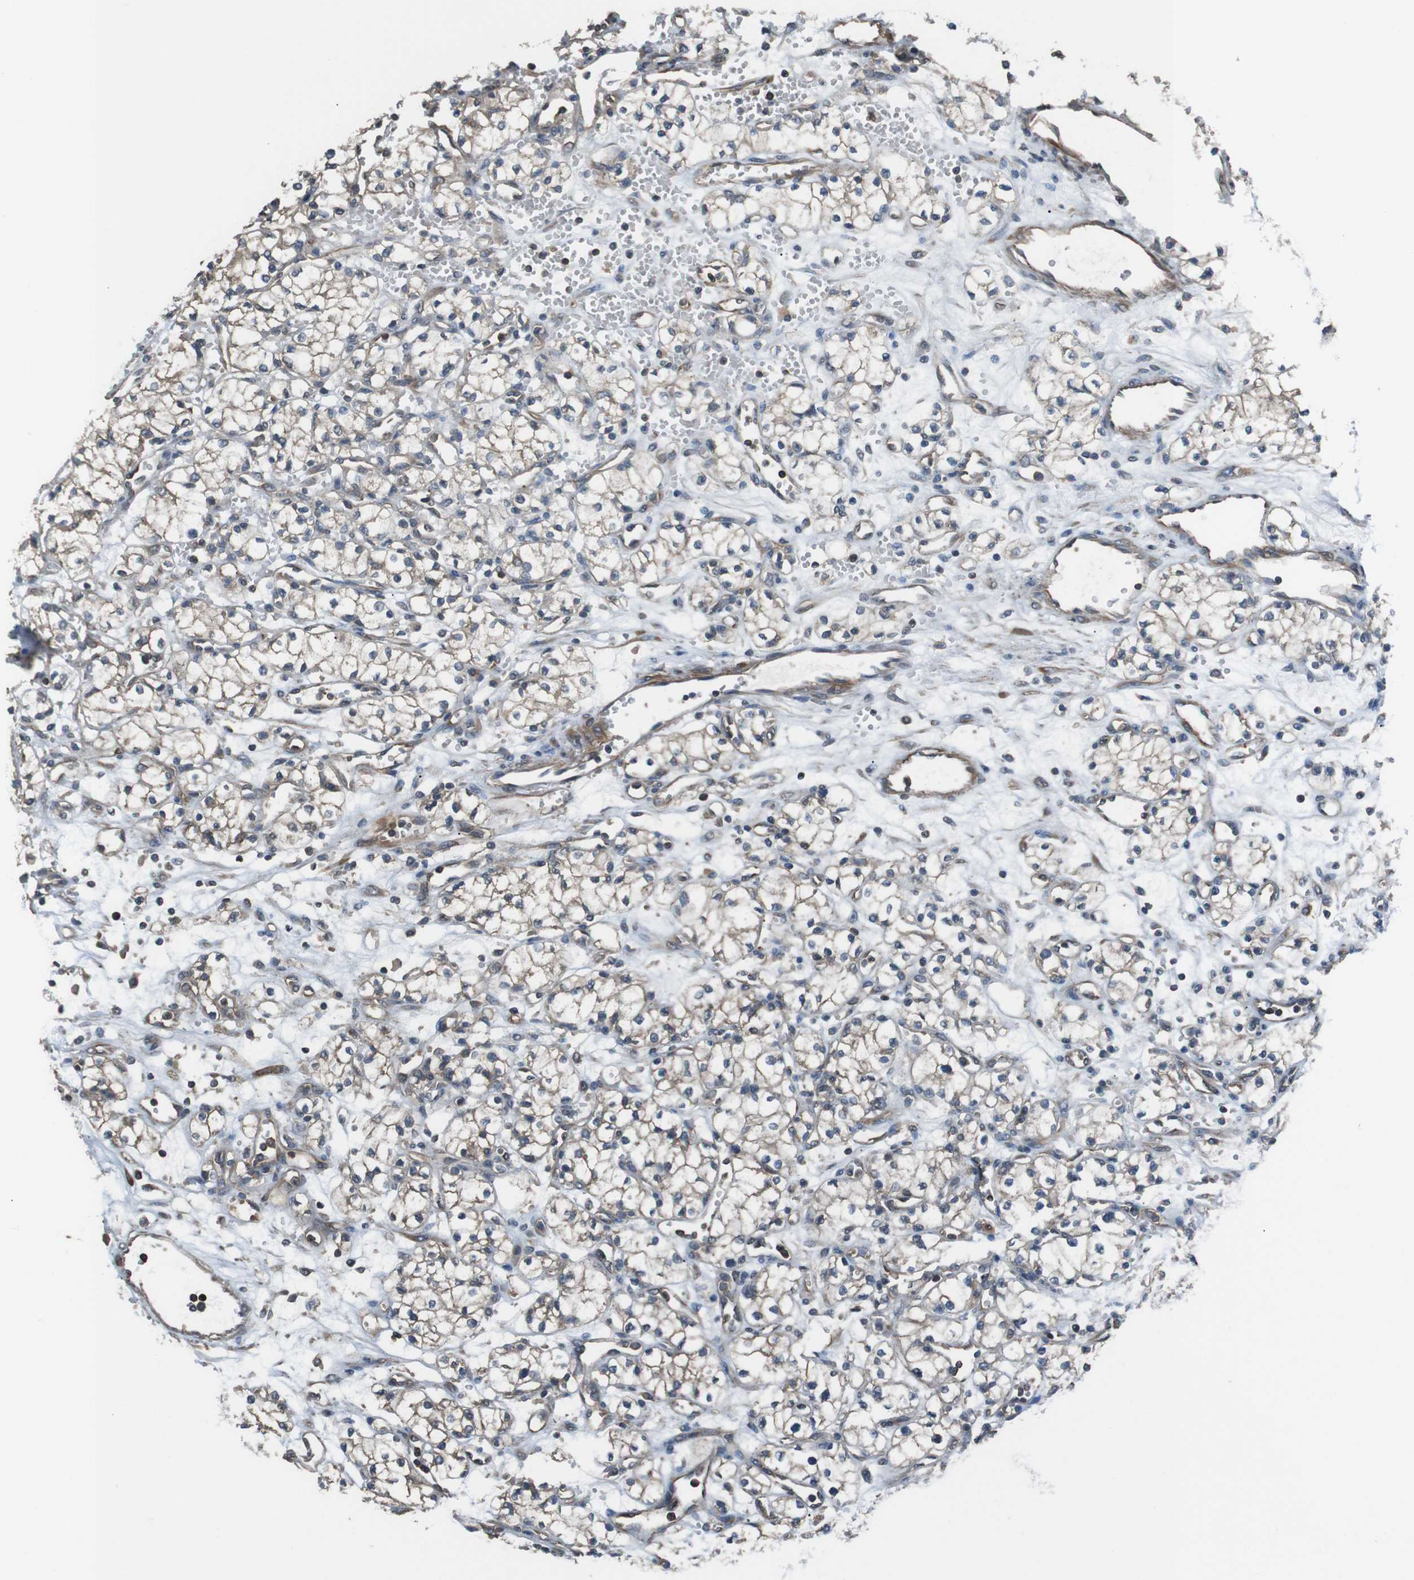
{"staining": {"intensity": "weak", "quantity": ">75%", "location": "cytoplasmic/membranous"}, "tissue": "renal cancer", "cell_type": "Tumor cells", "image_type": "cancer", "snomed": [{"axis": "morphology", "description": "Normal tissue, NOS"}, {"axis": "morphology", "description": "Adenocarcinoma, NOS"}, {"axis": "topography", "description": "Kidney"}], "caption": "Immunohistochemical staining of human renal cancer shows weak cytoplasmic/membranous protein positivity in approximately >75% of tumor cells.", "gene": "FUT2", "patient": {"sex": "male", "age": 59}}